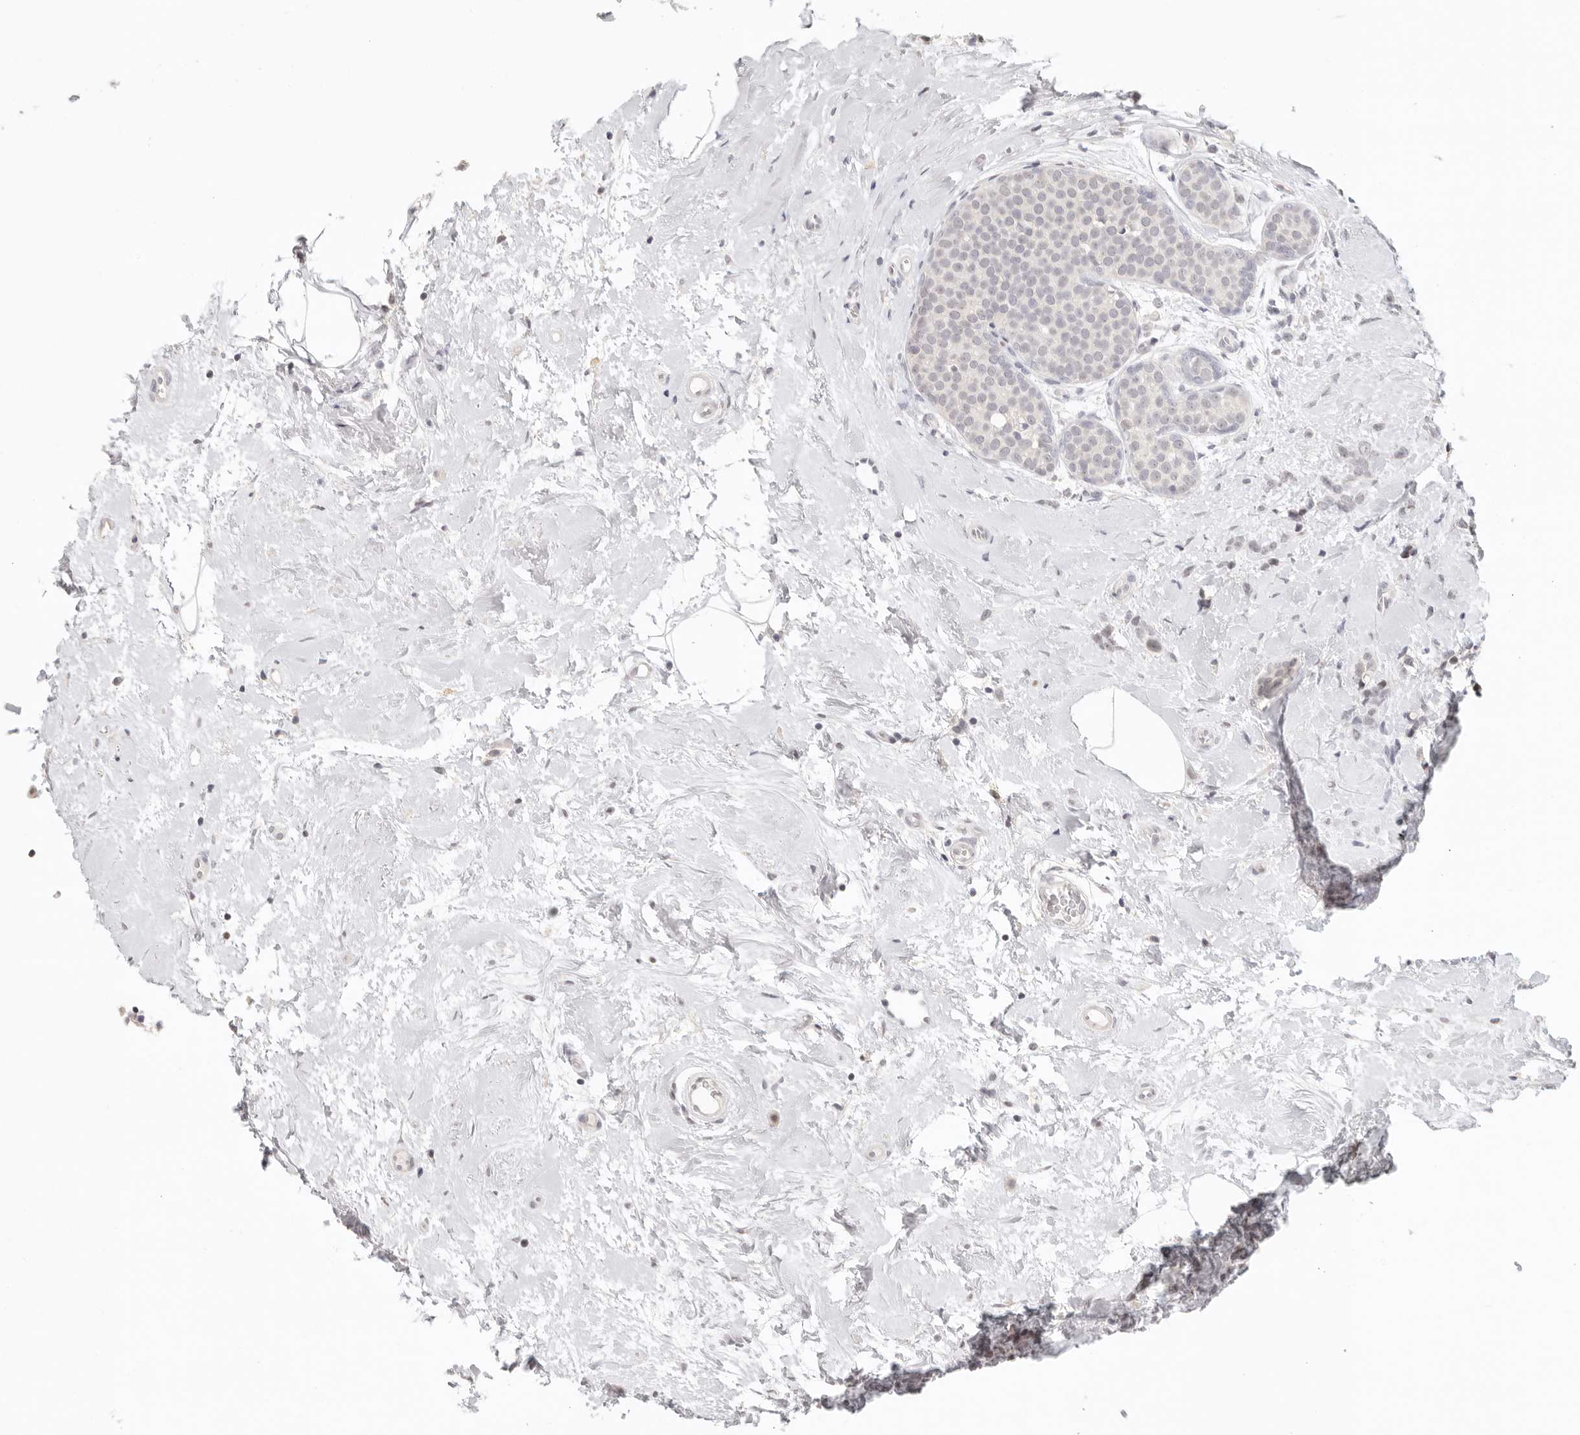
{"staining": {"intensity": "negative", "quantity": "none", "location": "none"}, "tissue": "breast cancer", "cell_type": "Tumor cells", "image_type": "cancer", "snomed": [{"axis": "morphology", "description": "Lobular carcinoma, in situ"}, {"axis": "morphology", "description": "Lobular carcinoma"}, {"axis": "topography", "description": "Breast"}], "caption": "Immunohistochemistry of human breast lobular carcinoma shows no staining in tumor cells.", "gene": "GPBP1L1", "patient": {"sex": "female", "age": 41}}